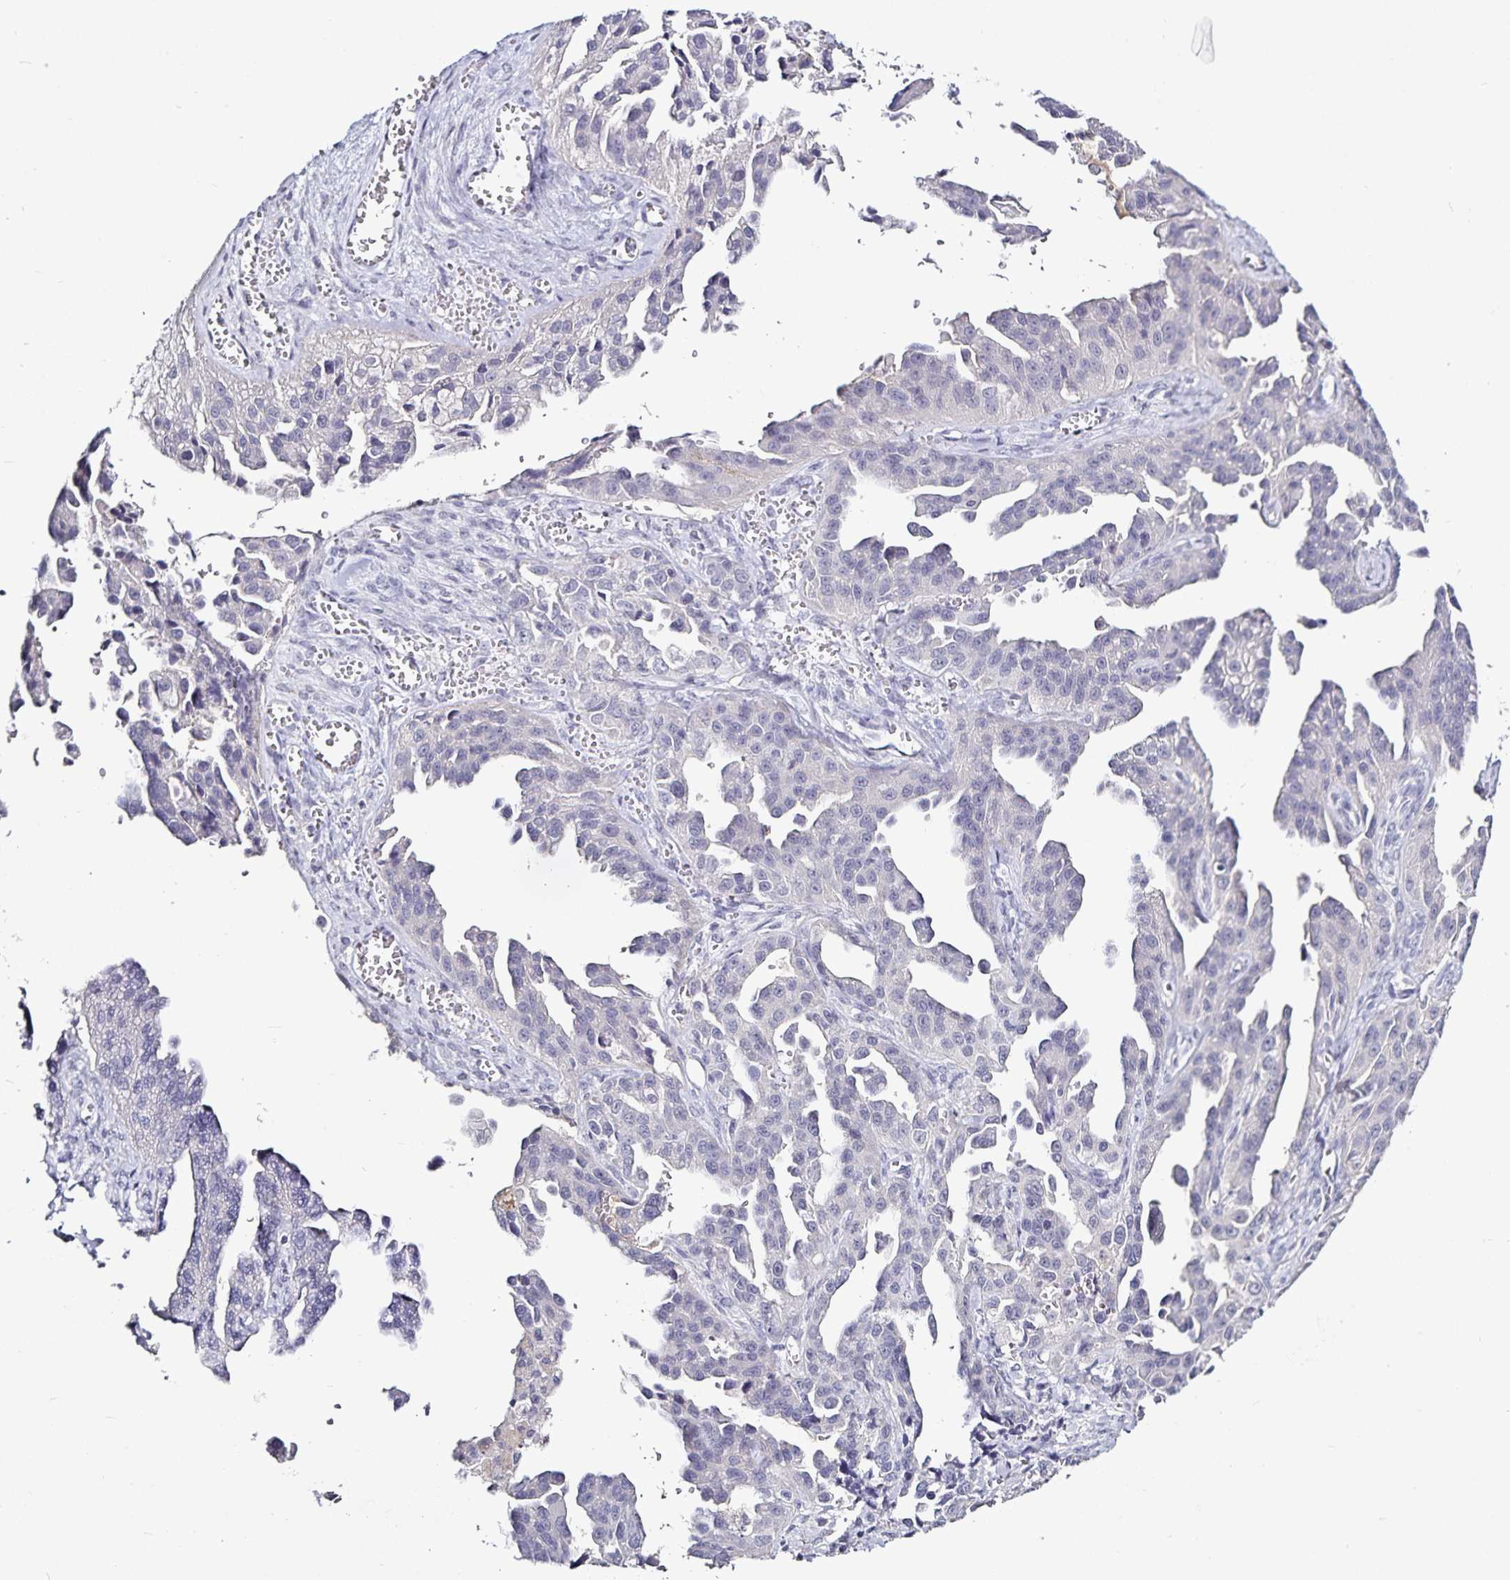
{"staining": {"intensity": "negative", "quantity": "none", "location": "none"}, "tissue": "ovarian cancer", "cell_type": "Tumor cells", "image_type": "cancer", "snomed": [{"axis": "morphology", "description": "Cystadenocarcinoma, serous, NOS"}, {"axis": "topography", "description": "Ovary"}], "caption": "DAB immunohistochemical staining of human ovarian serous cystadenocarcinoma shows no significant positivity in tumor cells.", "gene": "TTR", "patient": {"sex": "female", "age": 75}}